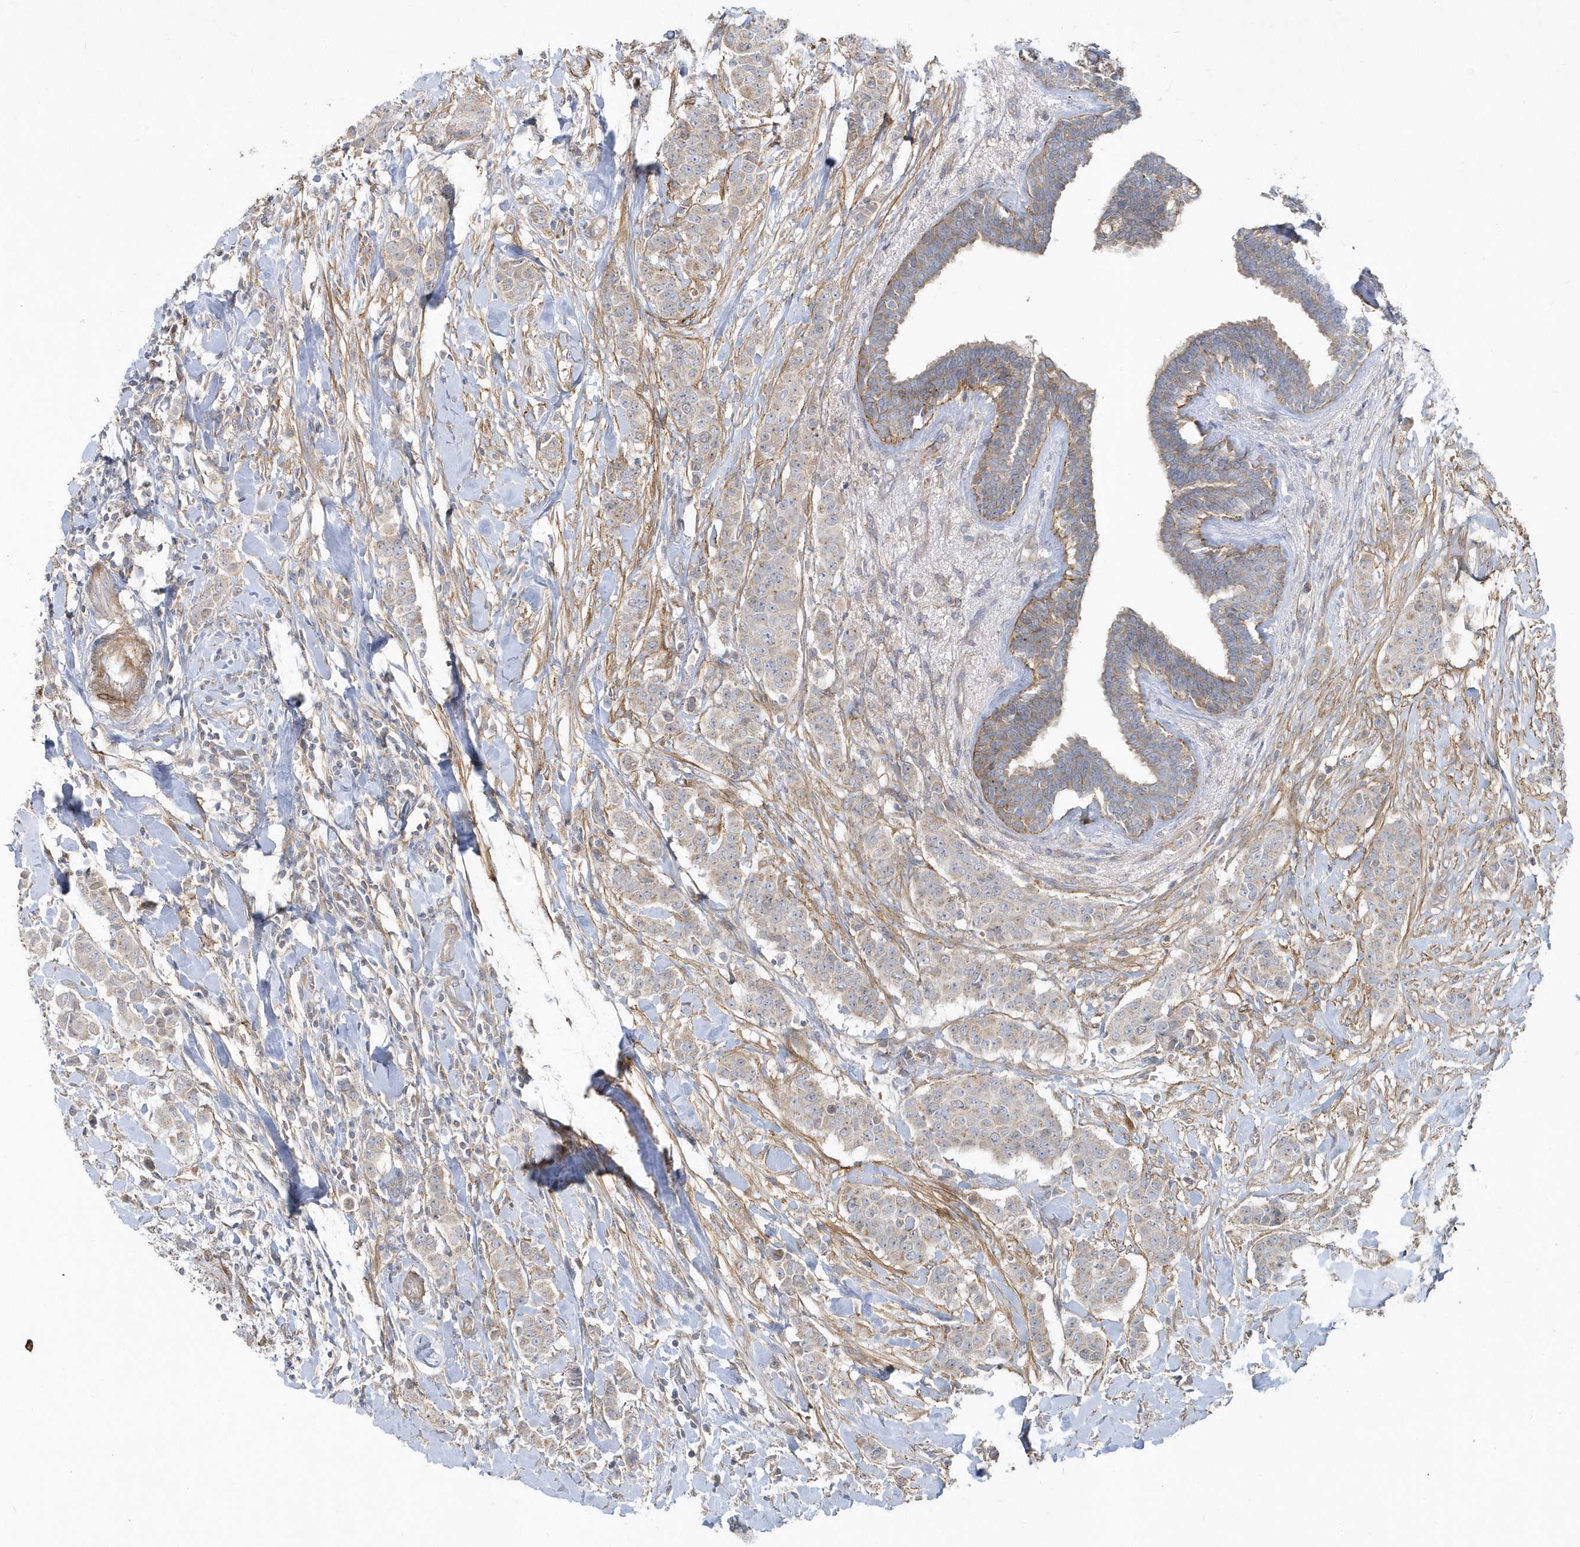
{"staining": {"intensity": "weak", "quantity": "25%-75%", "location": "cytoplasmic/membranous"}, "tissue": "breast cancer", "cell_type": "Tumor cells", "image_type": "cancer", "snomed": [{"axis": "morphology", "description": "Duct carcinoma"}, {"axis": "topography", "description": "Breast"}], "caption": "This micrograph exhibits immunohistochemistry staining of human invasive ductal carcinoma (breast), with low weak cytoplasmic/membranous positivity in approximately 25%-75% of tumor cells.", "gene": "LEXM", "patient": {"sex": "female", "age": 40}}